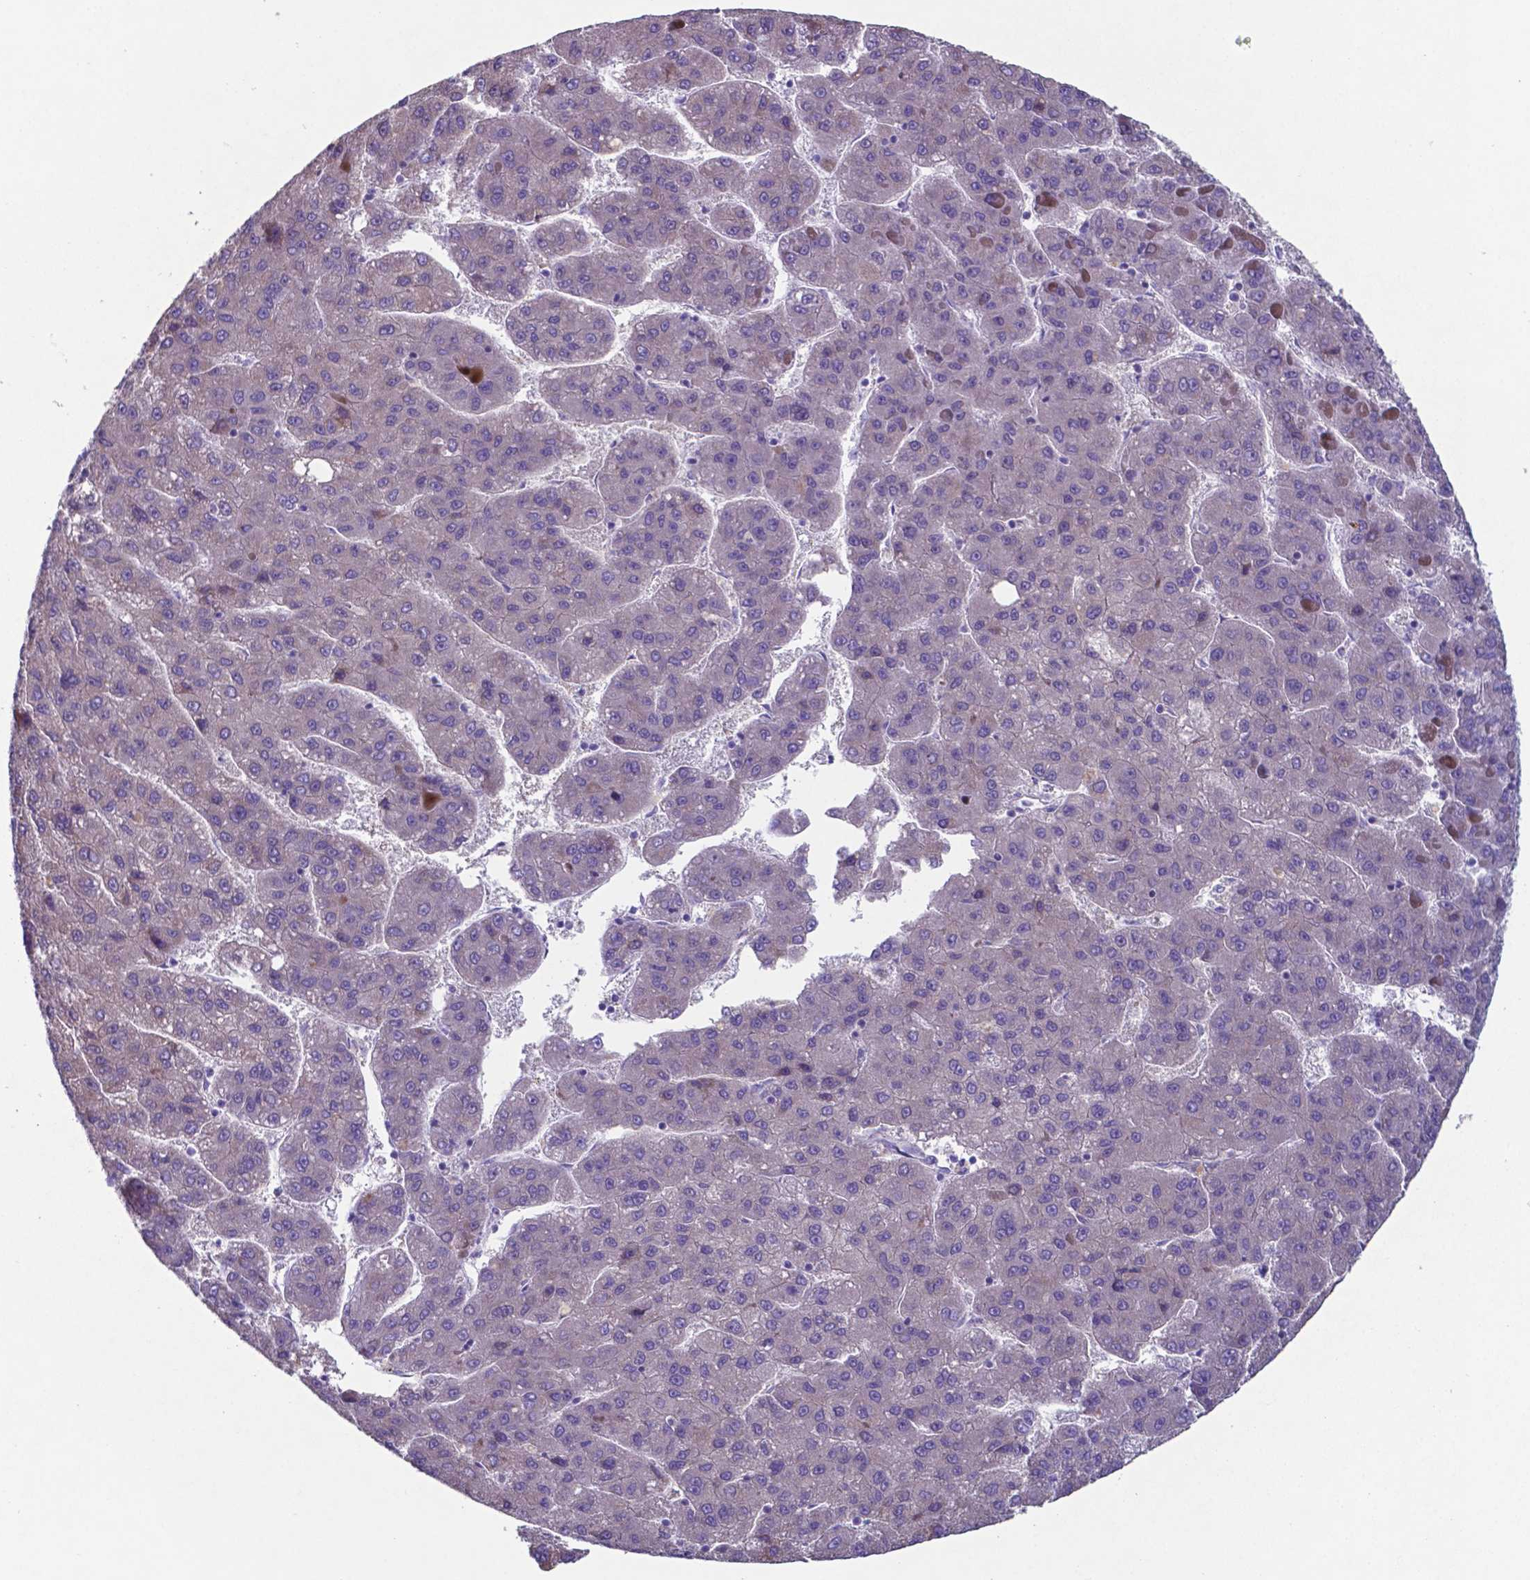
{"staining": {"intensity": "negative", "quantity": "none", "location": "none"}, "tissue": "liver cancer", "cell_type": "Tumor cells", "image_type": "cancer", "snomed": [{"axis": "morphology", "description": "Carcinoma, Hepatocellular, NOS"}, {"axis": "topography", "description": "Liver"}], "caption": "Micrograph shows no significant protein positivity in tumor cells of liver hepatocellular carcinoma.", "gene": "TYRO3", "patient": {"sex": "female", "age": 82}}